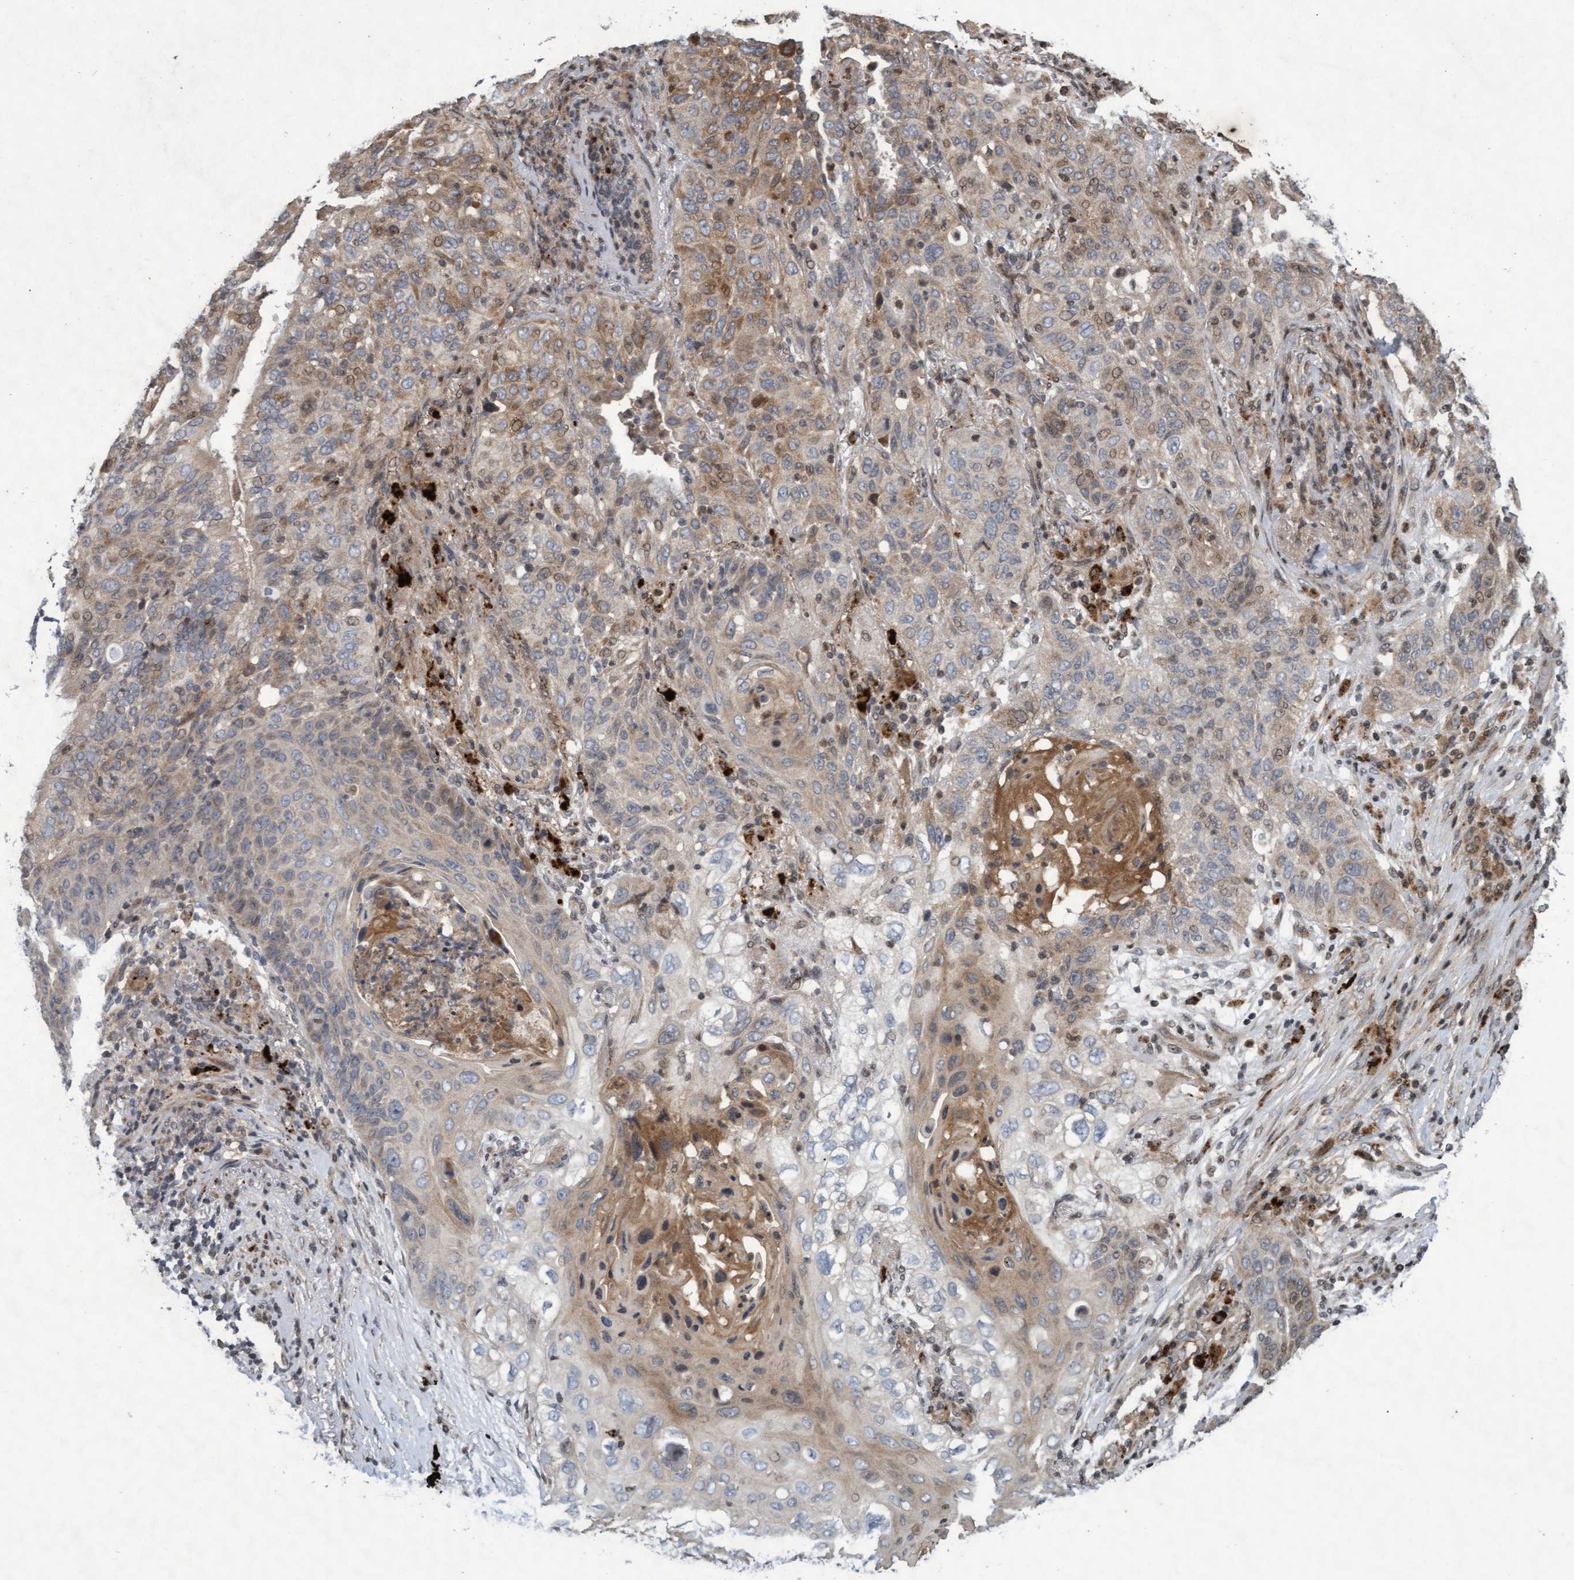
{"staining": {"intensity": "weak", "quantity": "25%-75%", "location": "cytoplasmic/membranous"}, "tissue": "lung cancer", "cell_type": "Tumor cells", "image_type": "cancer", "snomed": [{"axis": "morphology", "description": "Squamous cell carcinoma, NOS"}, {"axis": "topography", "description": "Lung"}], "caption": "Immunohistochemical staining of lung cancer (squamous cell carcinoma) reveals low levels of weak cytoplasmic/membranous protein positivity in approximately 25%-75% of tumor cells.", "gene": "KCNC2", "patient": {"sex": "female", "age": 67}}